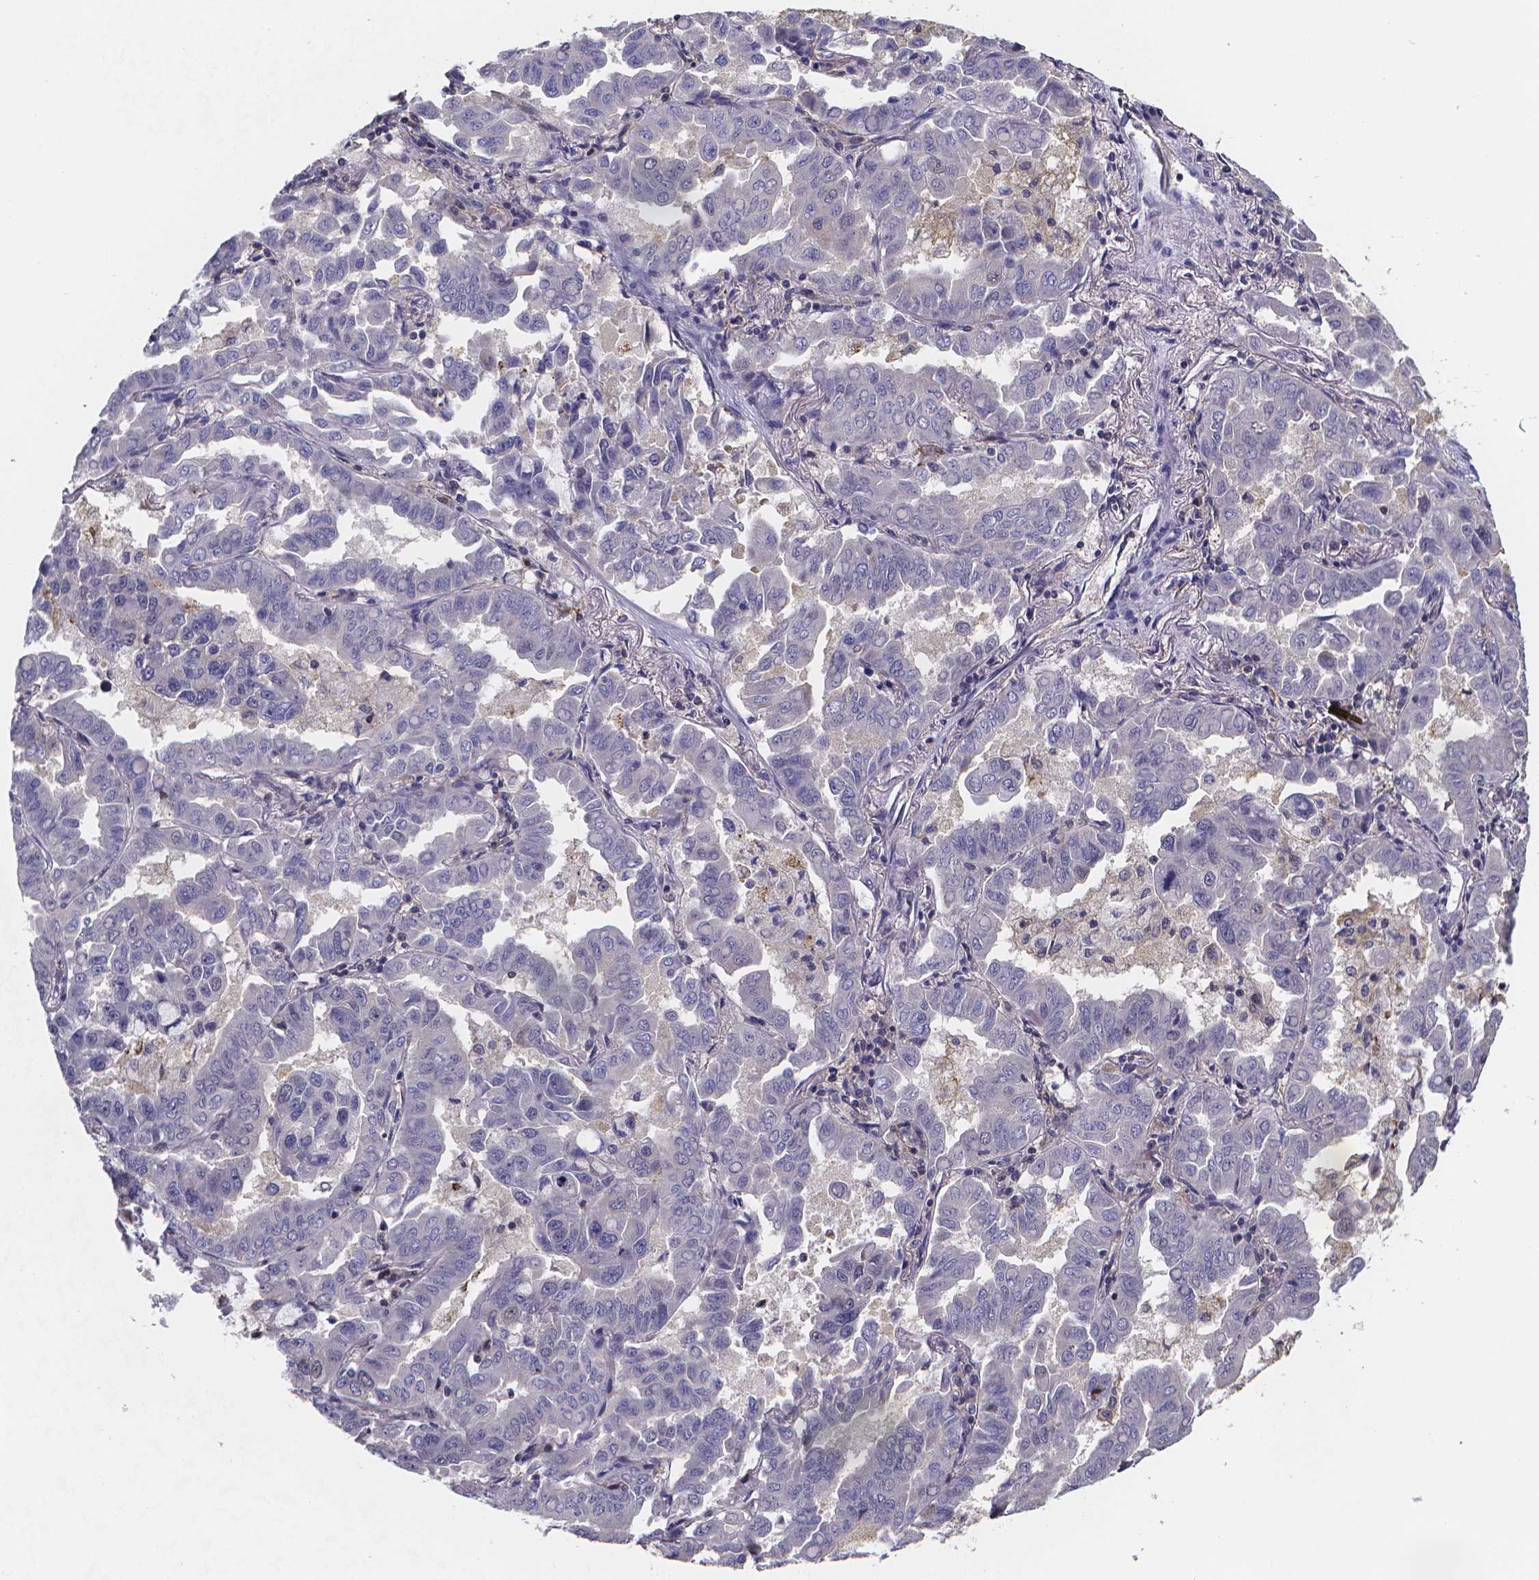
{"staining": {"intensity": "negative", "quantity": "none", "location": "none"}, "tissue": "lung cancer", "cell_type": "Tumor cells", "image_type": "cancer", "snomed": [{"axis": "morphology", "description": "Adenocarcinoma, NOS"}, {"axis": "topography", "description": "Lung"}], "caption": "This is a histopathology image of IHC staining of lung cancer, which shows no positivity in tumor cells.", "gene": "PAH", "patient": {"sex": "male", "age": 64}}